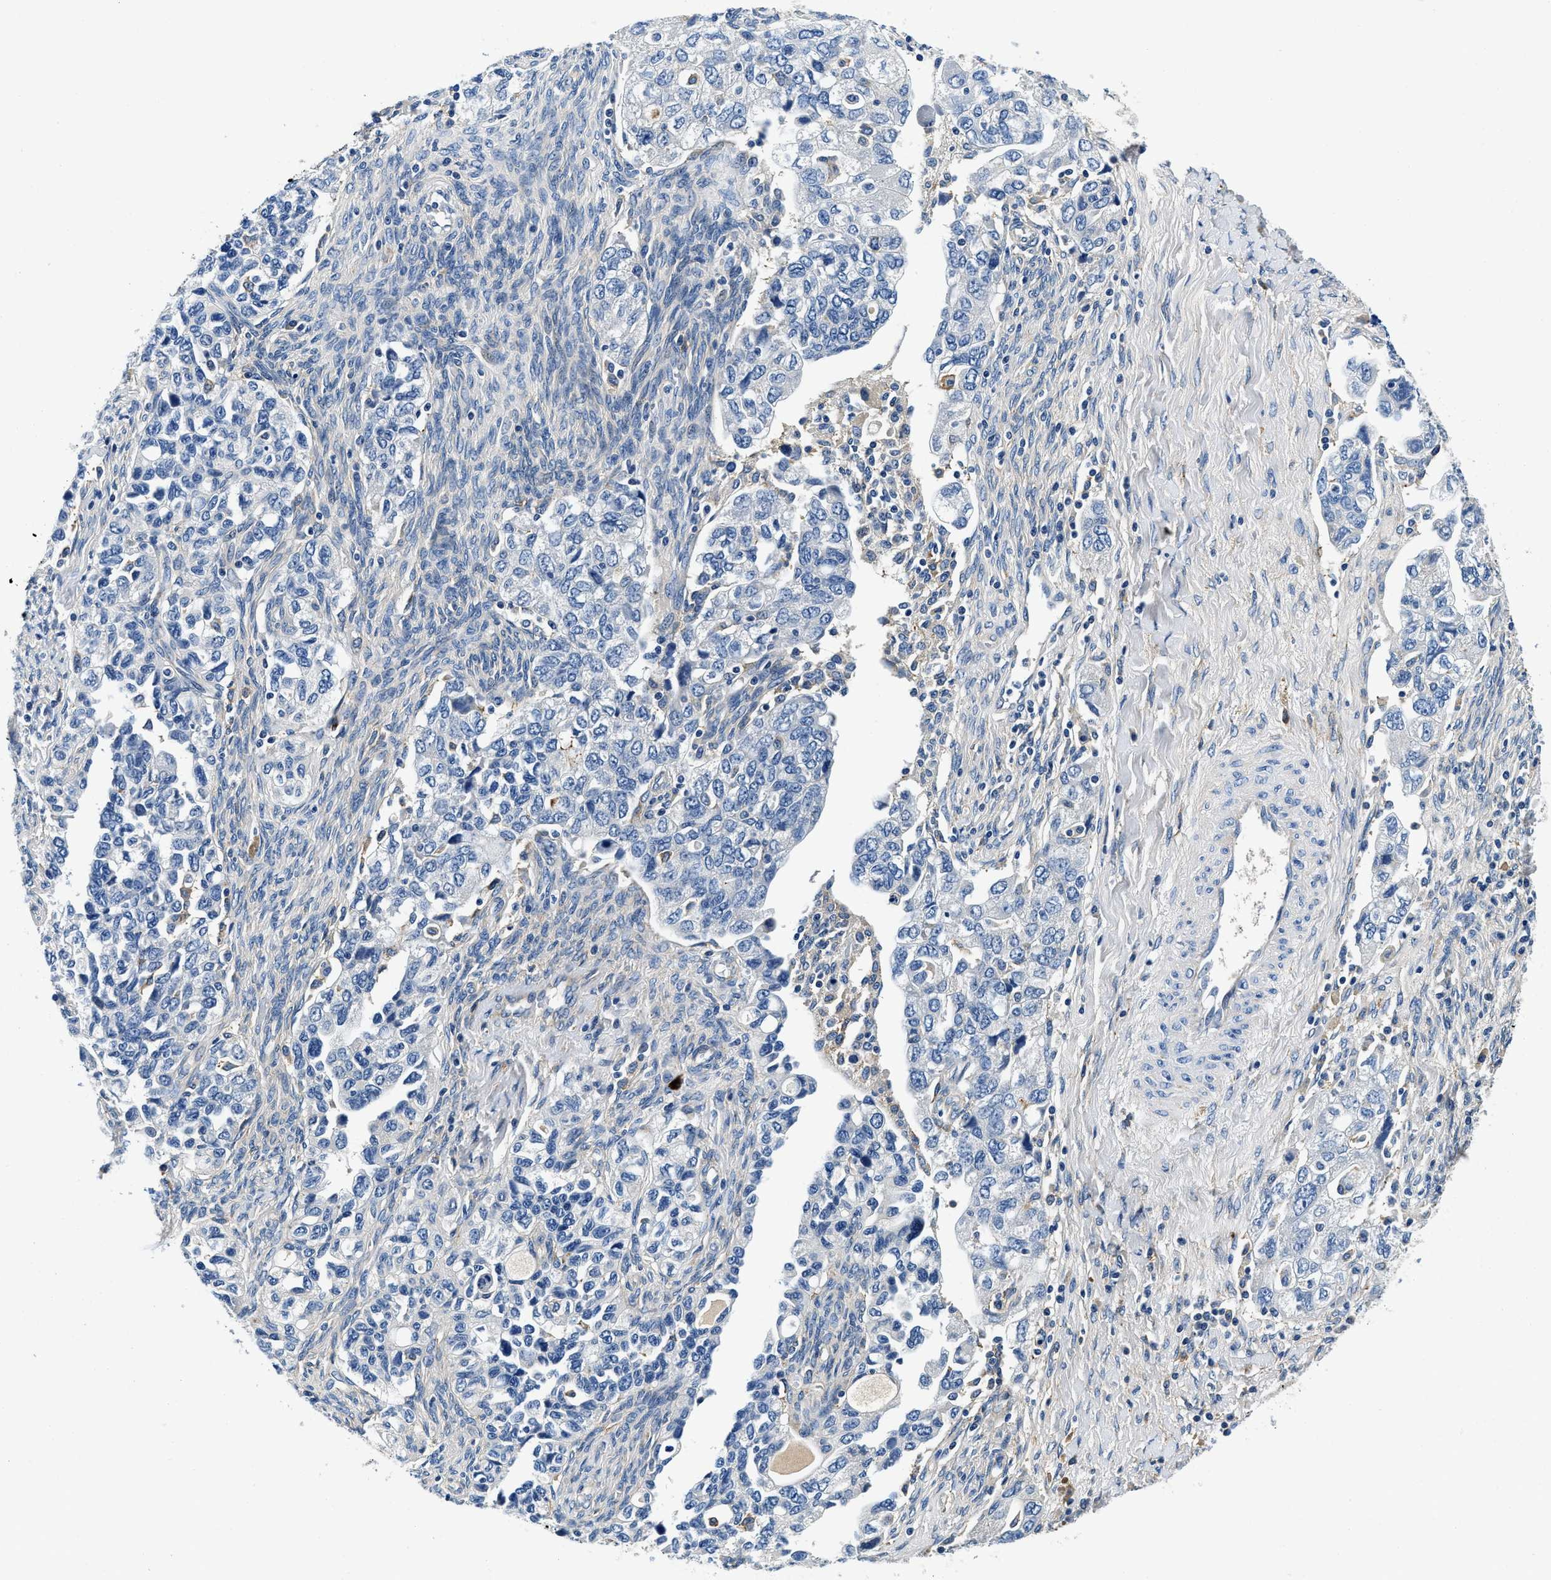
{"staining": {"intensity": "negative", "quantity": "none", "location": "none"}, "tissue": "ovarian cancer", "cell_type": "Tumor cells", "image_type": "cancer", "snomed": [{"axis": "morphology", "description": "Carcinoma, NOS"}, {"axis": "morphology", "description": "Cystadenocarcinoma, serous, NOS"}, {"axis": "topography", "description": "Ovary"}], "caption": "This is an immunohistochemistry (IHC) photomicrograph of human ovarian cancer. There is no staining in tumor cells.", "gene": "ZFAND3", "patient": {"sex": "female", "age": 69}}